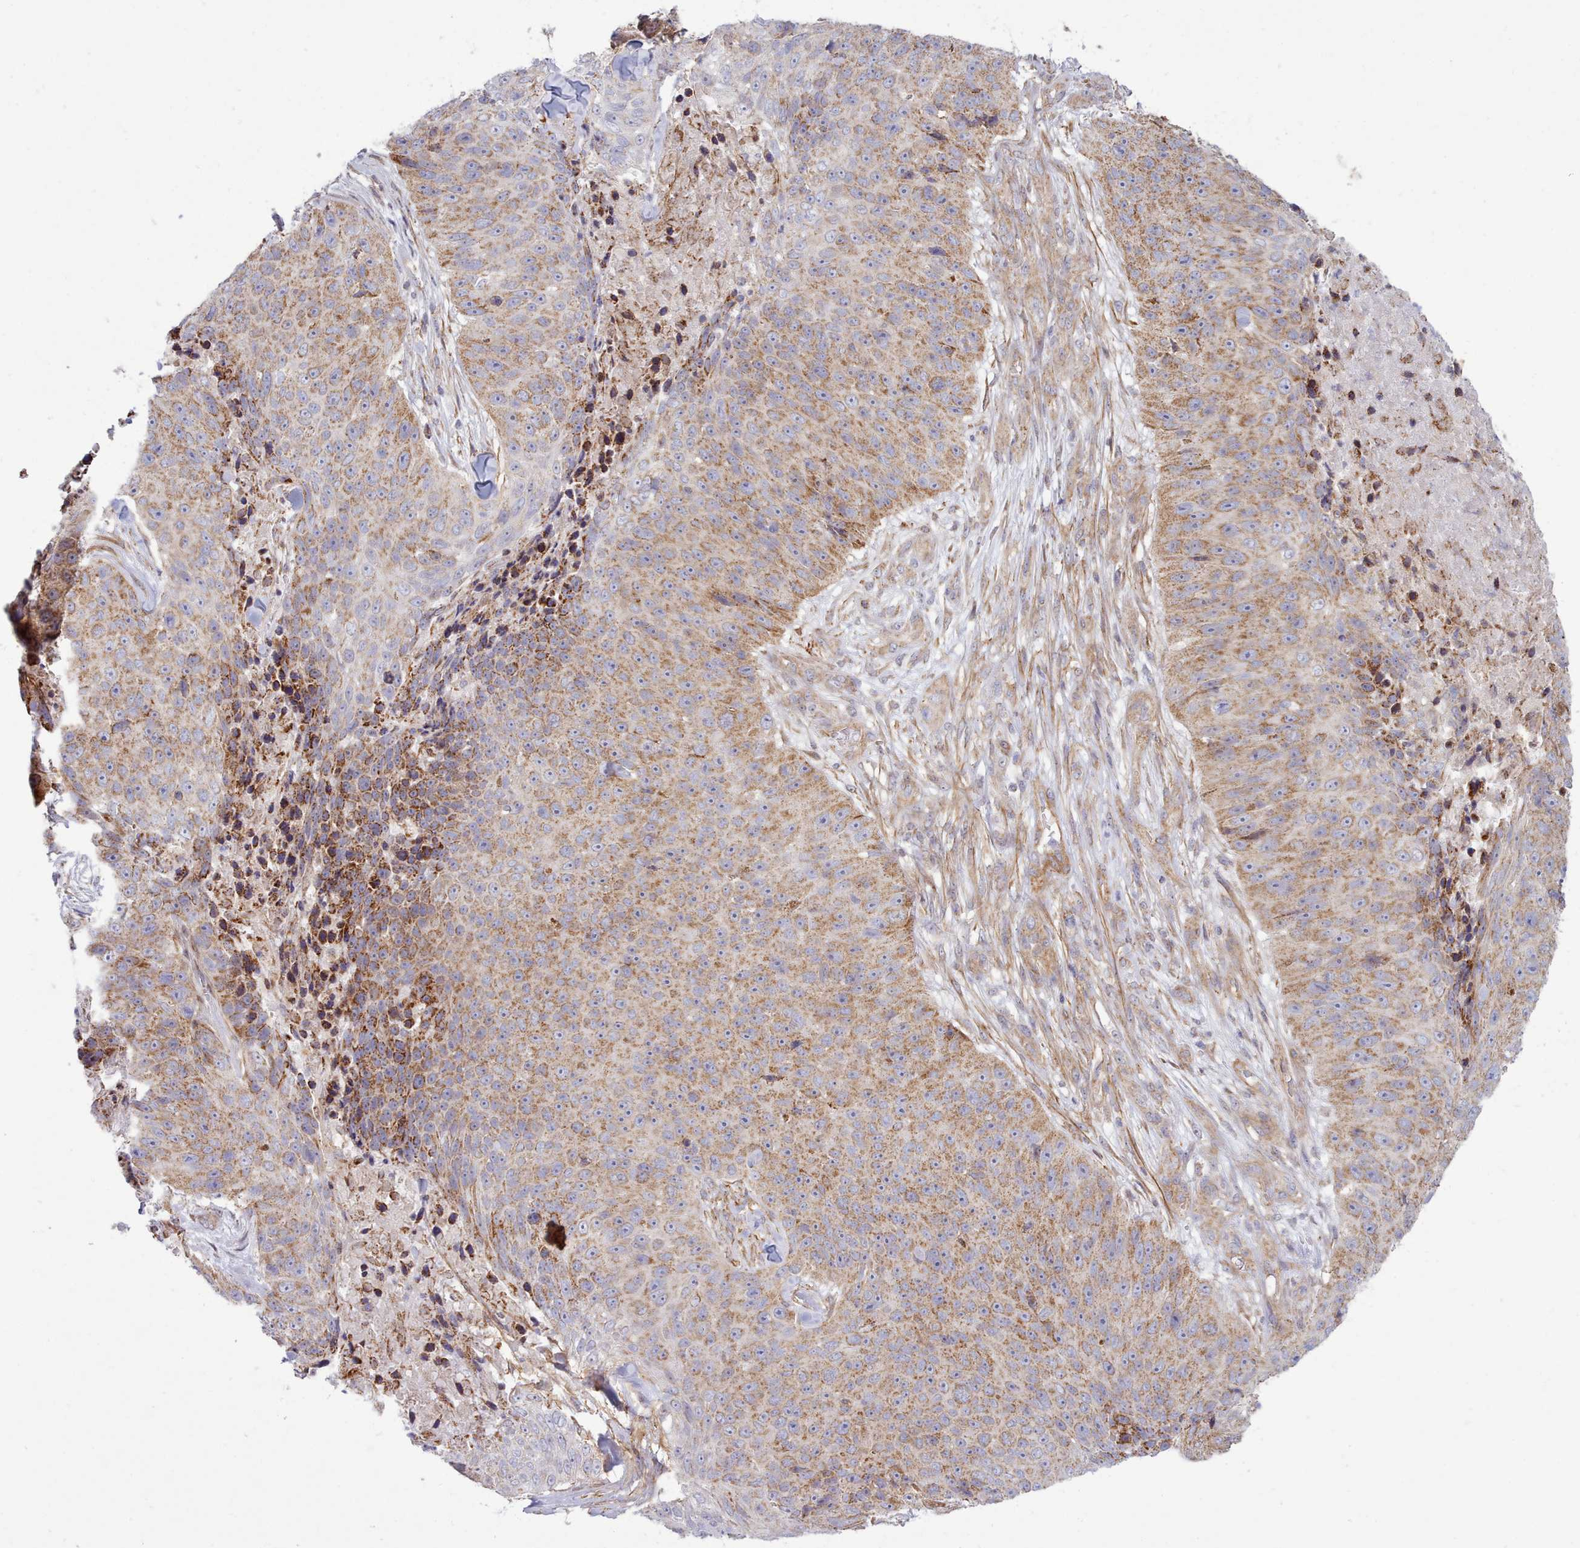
{"staining": {"intensity": "moderate", "quantity": ">75%", "location": "cytoplasmic/membranous"}, "tissue": "skin cancer", "cell_type": "Tumor cells", "image_type": "cancer", "snomed": [{"axis": "morphology", "description": "Squamous cell carcinoma, NOS"}, {"axis": "topography", "description": "Skin"}], "caption": "Skin cancer tissue shows moderate cytoplasmic/membranous staining in approximately >75% of tumor cells (brown staining indicates protein expression, while blue staining denotes nuclei).", "gene": "MRPL21", "patient": {"sex": "female", "age": 87}}